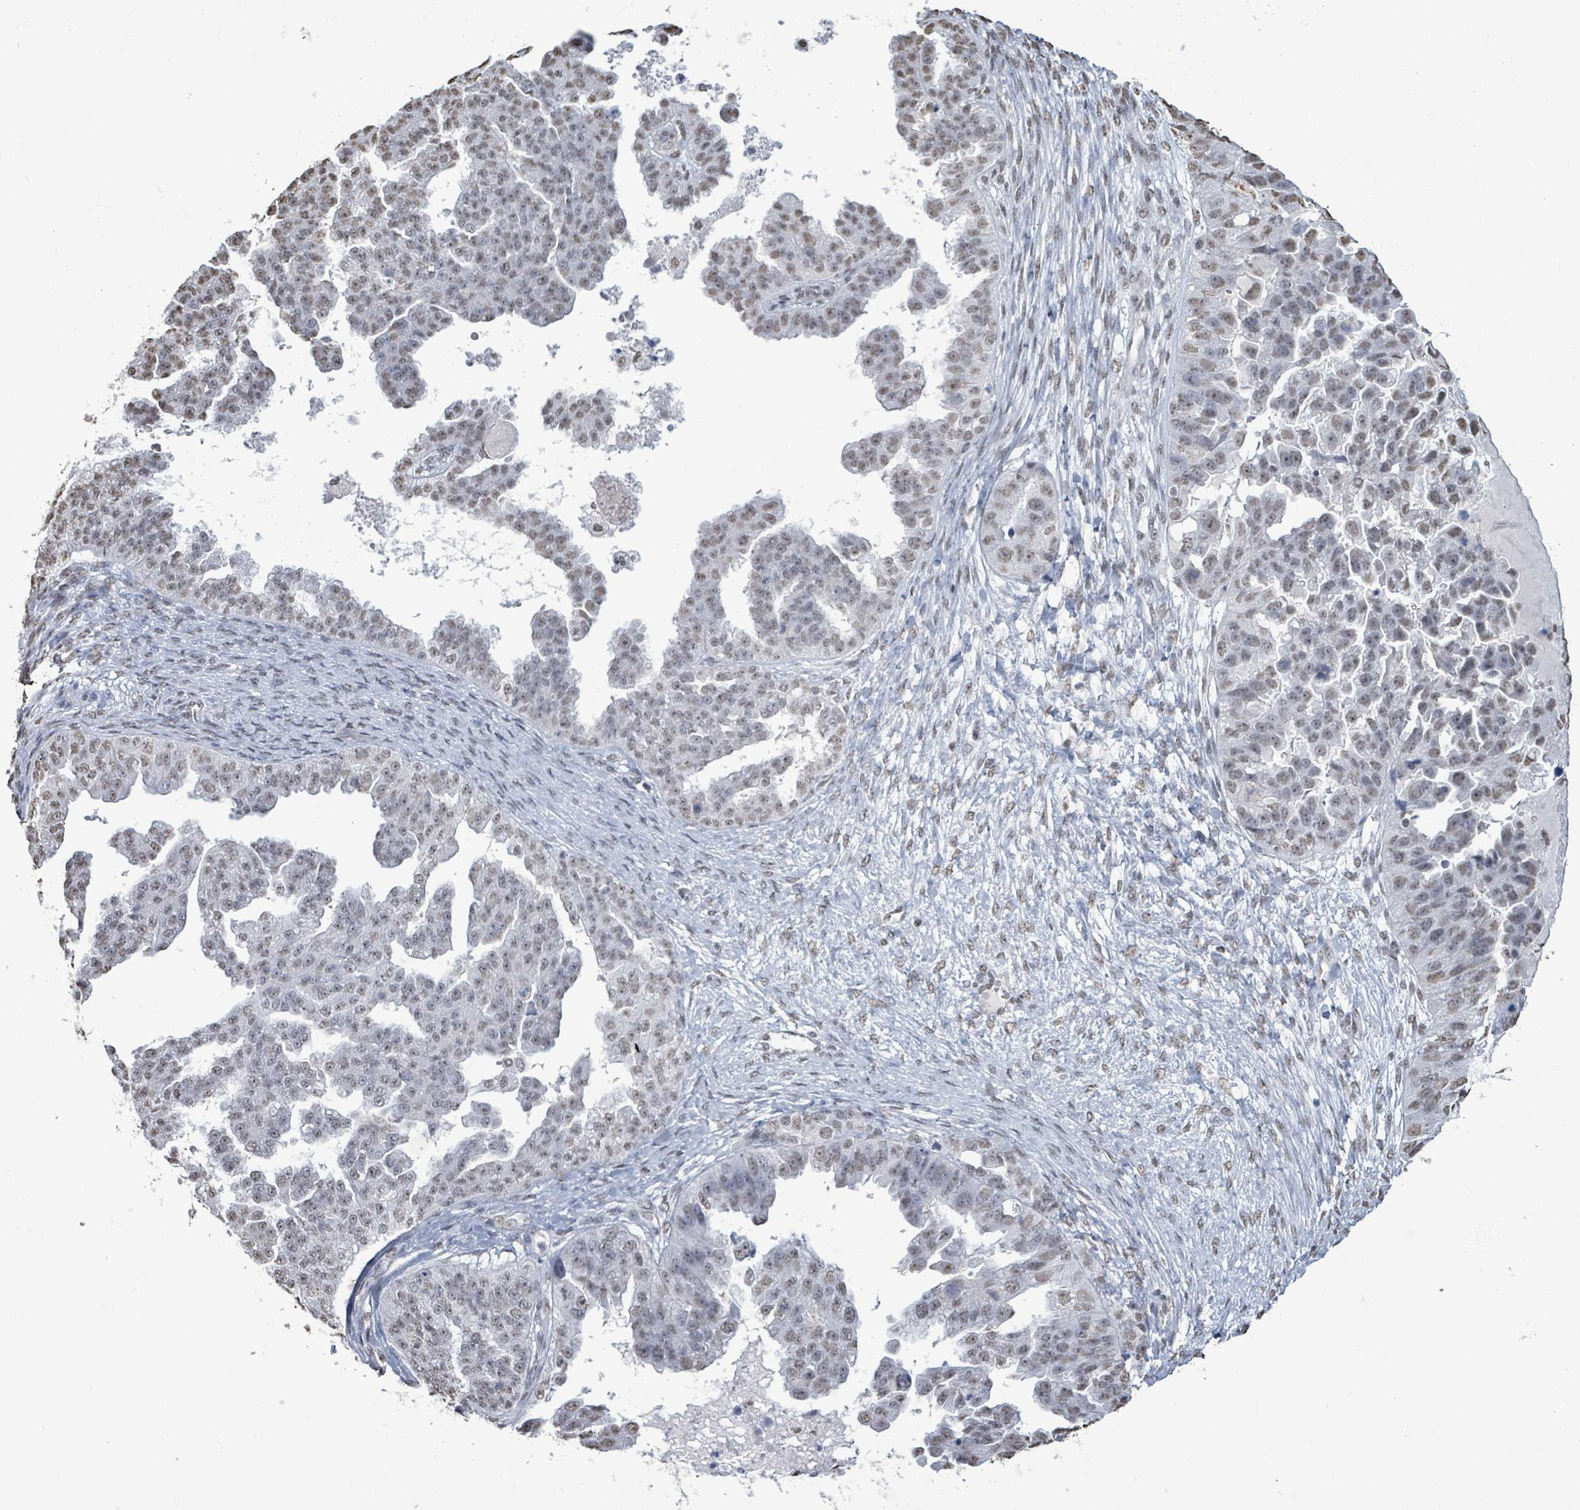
{"staining": {"intensity": "weak", "quantity": ">75%", "location": "nuclear"}, "tissue": "ovarian cancer", "cell_type": "Tumor cells", "image_type": "cancer", "snomed": [{"axis": "morphology", "description": "Cystadenocarcinoma, serous, NOS"}, {"axis": "topography", "description": "Ovary"}], "caption": "A brown stain shows weak nuclear expression of a protein in serous cystadenocarcinoma (ovarian) tumor cells. The staining was performed using DAB (3,3'-diaminobenzidine), with brown indicating positive protein expression. Nuclei are stained blue with hematoxylin.", "gene": "SAMD14", "patient": {"sex": "female", "age": 58}}